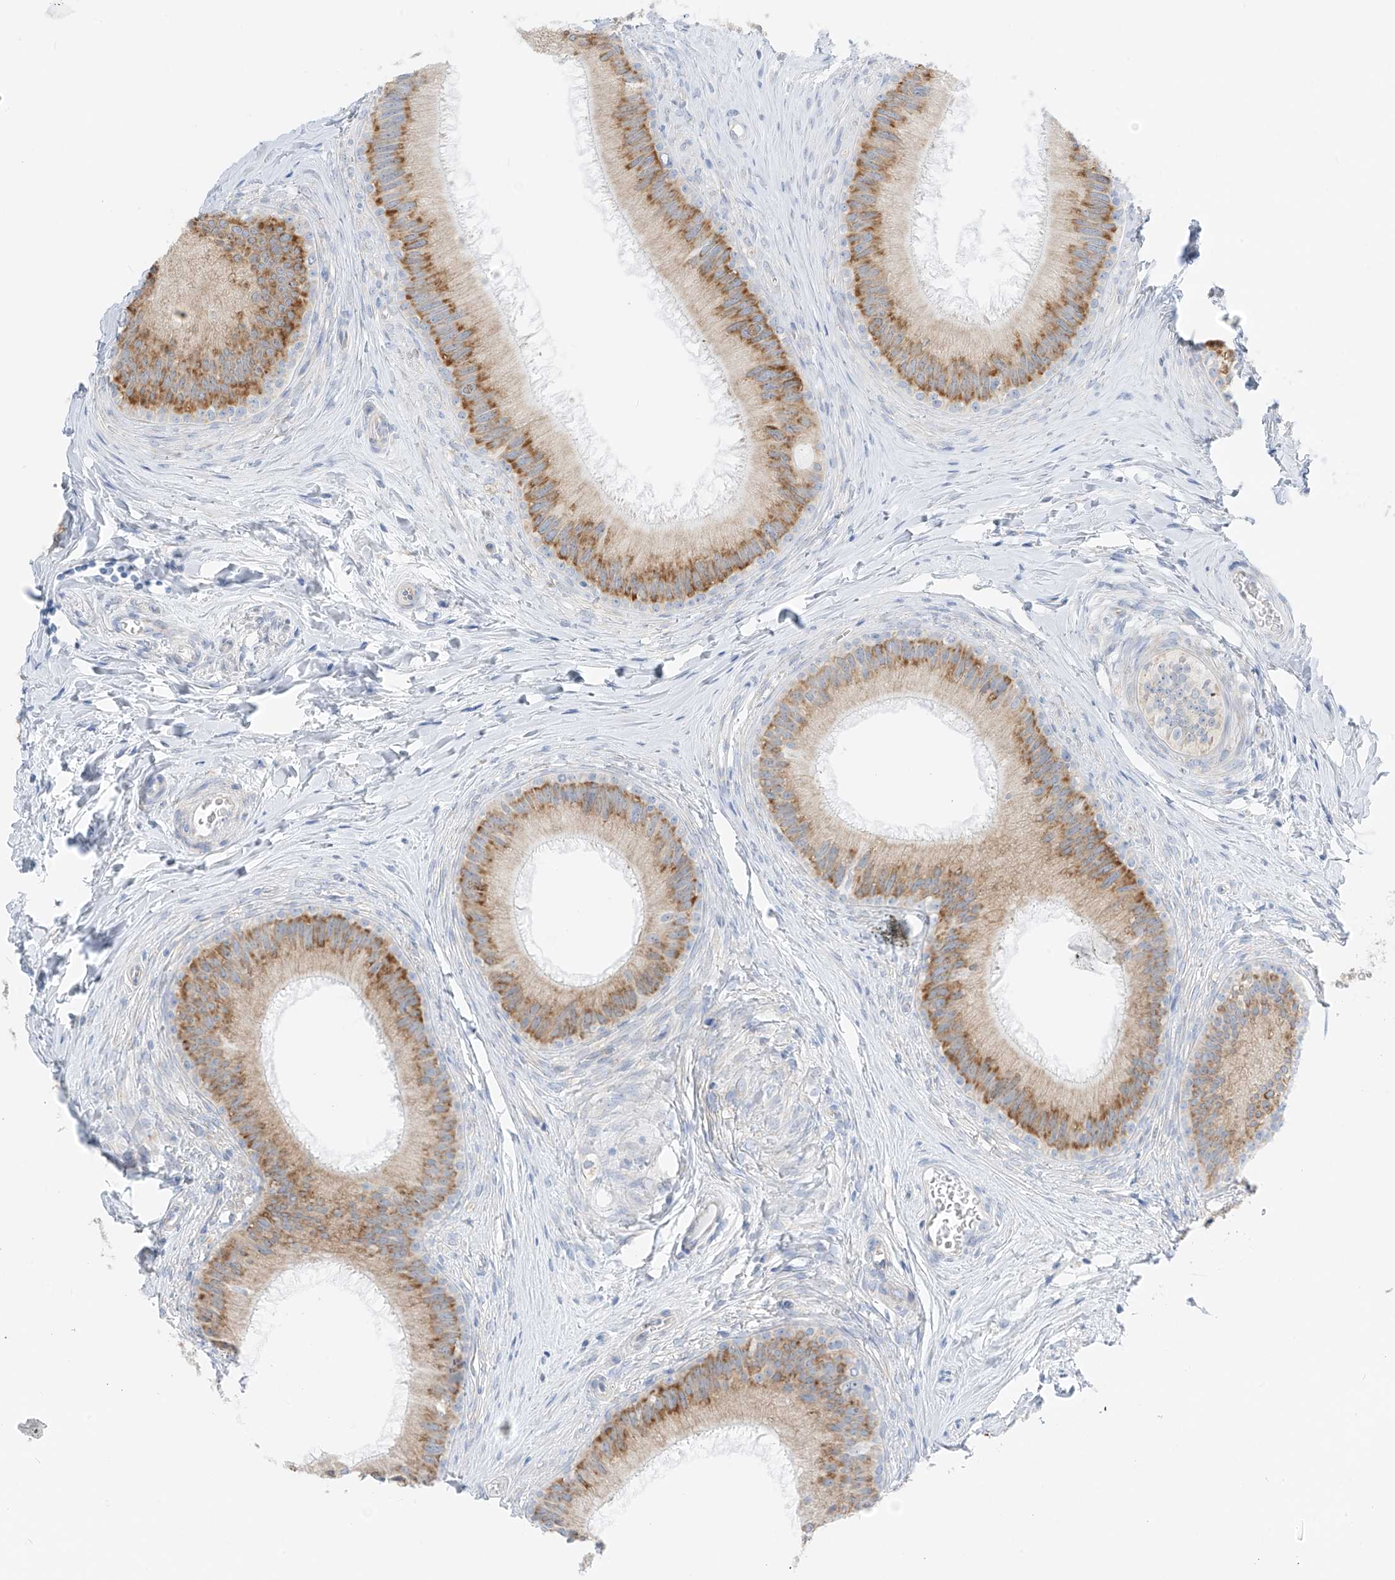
{"staining": {"intensity": "strong", "quantity": "25%-75%", "location": "cytoplasmic/membranous"}, "tissue": "epididymis", "cell_type": "Glandular cells", "image_type": "normal", "snomed": [{"axis": "morphology", "description": "Normal tissue, NOS"}, {"axis": "topography", "description": "Epididymis"}], "caption": "IHC image of normal epididymis: epididymis stained using immunohistochemistry shows high levels of strong protein expression localized specifically in the cytoplasmic/membranous of glandular cells, appearing as a cytoplasmic/membranous brown color.", "gene": "LRRC59", "patient": {"sex": "male", "age": 27}}